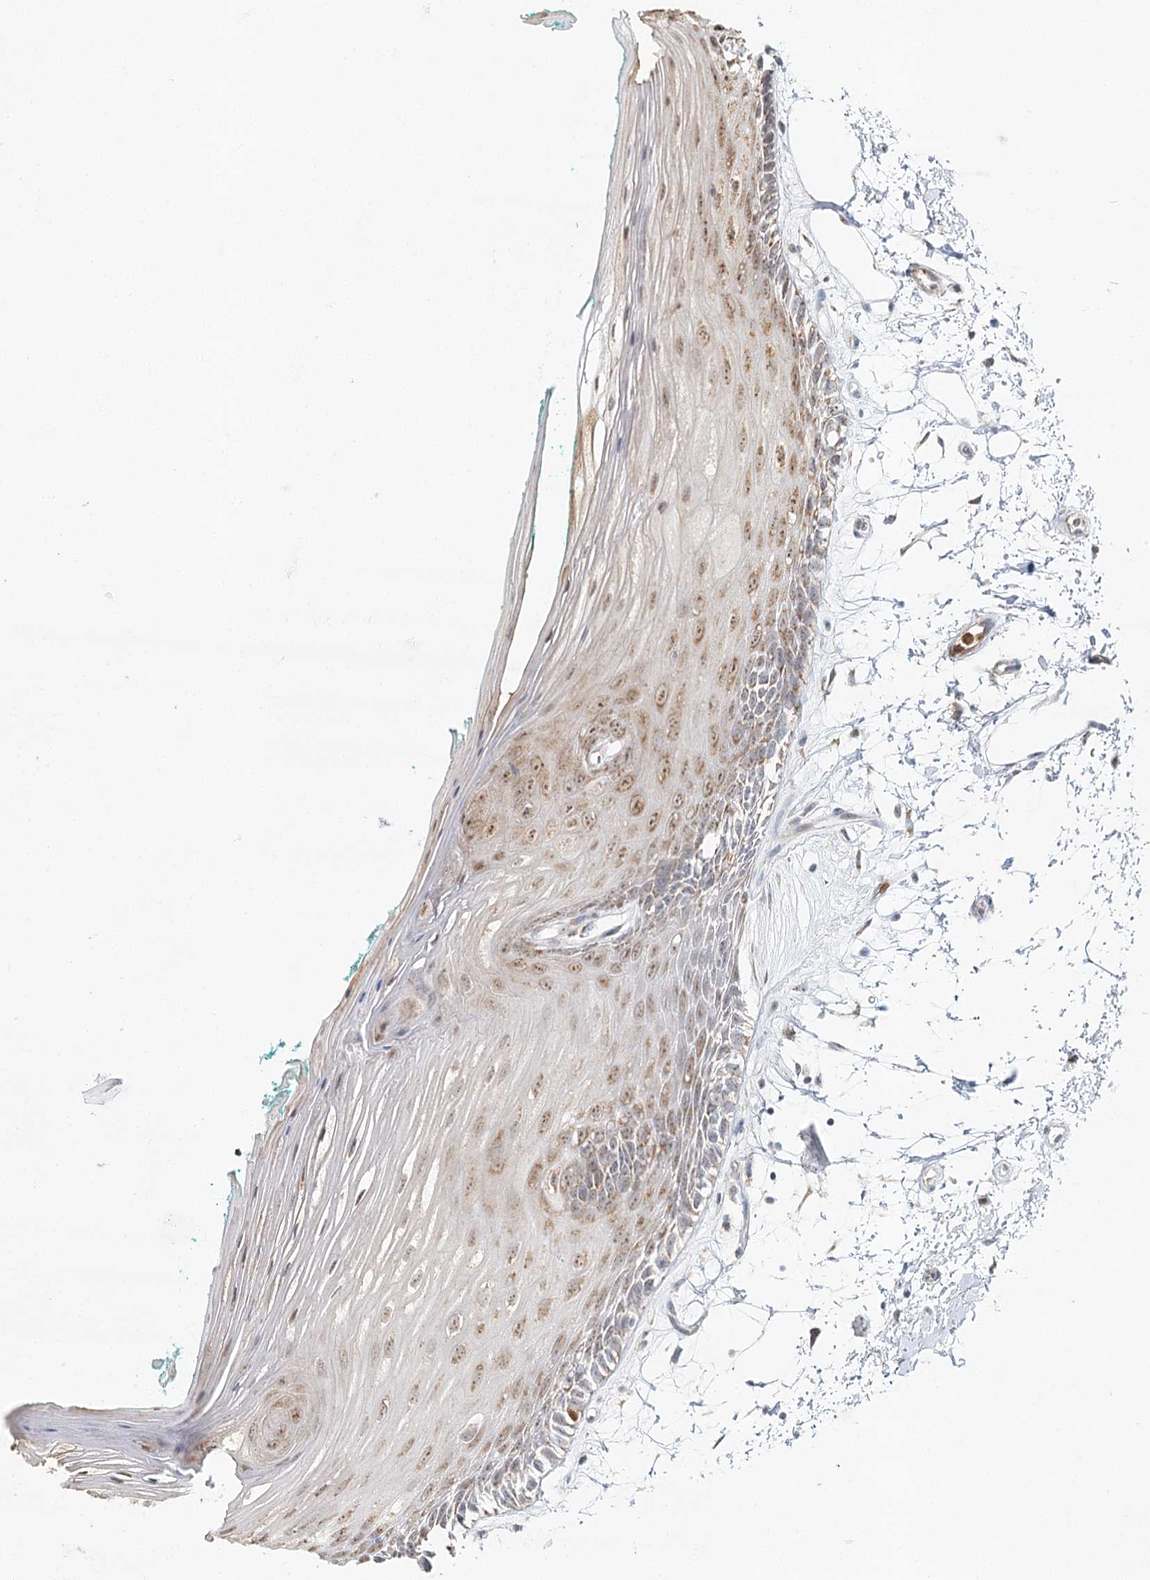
{"staining": {"intensity": "moderate", "quantity": "25%-75%", "location": "cytoplasmic/membranous,nuclear"}, "tissue": "oral mucosa", "cell_type": "Squamous epithelial cells", "image_type": "normal", "snomed": [{"axis": "morphology", "description": "Normal tissue, NOS"}, {"axis": "topography", "description": "Skeletal muscle"}, {"axis": "topography", "description": "Oral tissue"}, {"axis": "topography", "description": "Peripheral nerve tissue"}], "caption": "This histopathology image displays immunohistochemistry (IHC) staining of unremarkable human oral mucosa, with medium moderate cytoplasmic/membranous,nuclear positivity in about 25%-75% of squamous epithelial cells.", "gene": "ATAD1", "patient": {"sex": "female", "age": 84}}